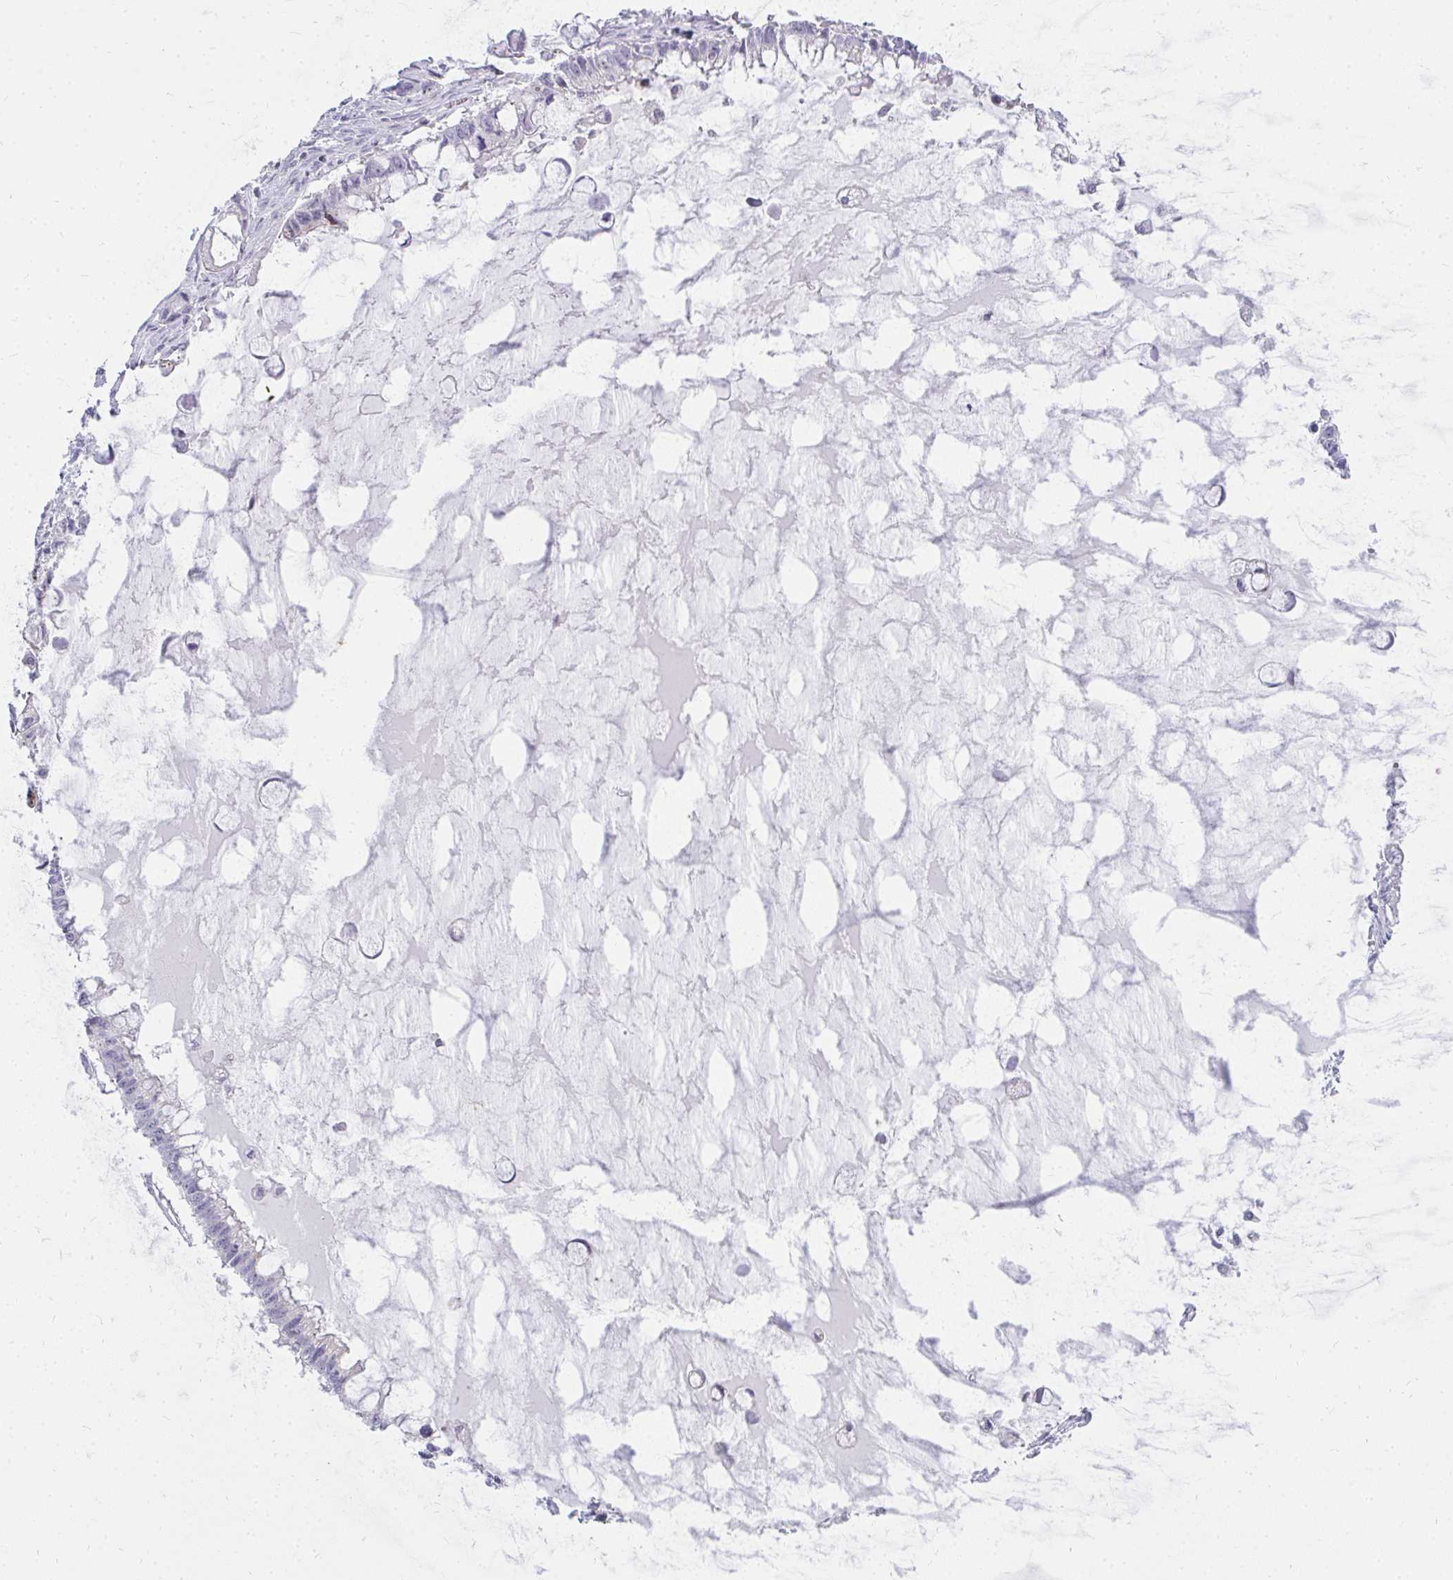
{"staining": {"intensity": "negative", "quantity": "none", "location": "none"}, "tissue": "ovarian cancer", "cell_type": "Tumor cells", "image_type": "cancer", "snomed": [{"axis": "morphology", "description": "Cystadenocarcinoma, mucinous, NOS"}, {"axis": "topography", "description": "Ovary"}], "caption": "High magnification brightfield microscopy of ovarian cancer stained with DAB (brown) and counterstained with hematoxylin (blue): tumor cells show no significant staining.", "gene": "FAM9A", "patient": {"sex": "female", "age": 63}}